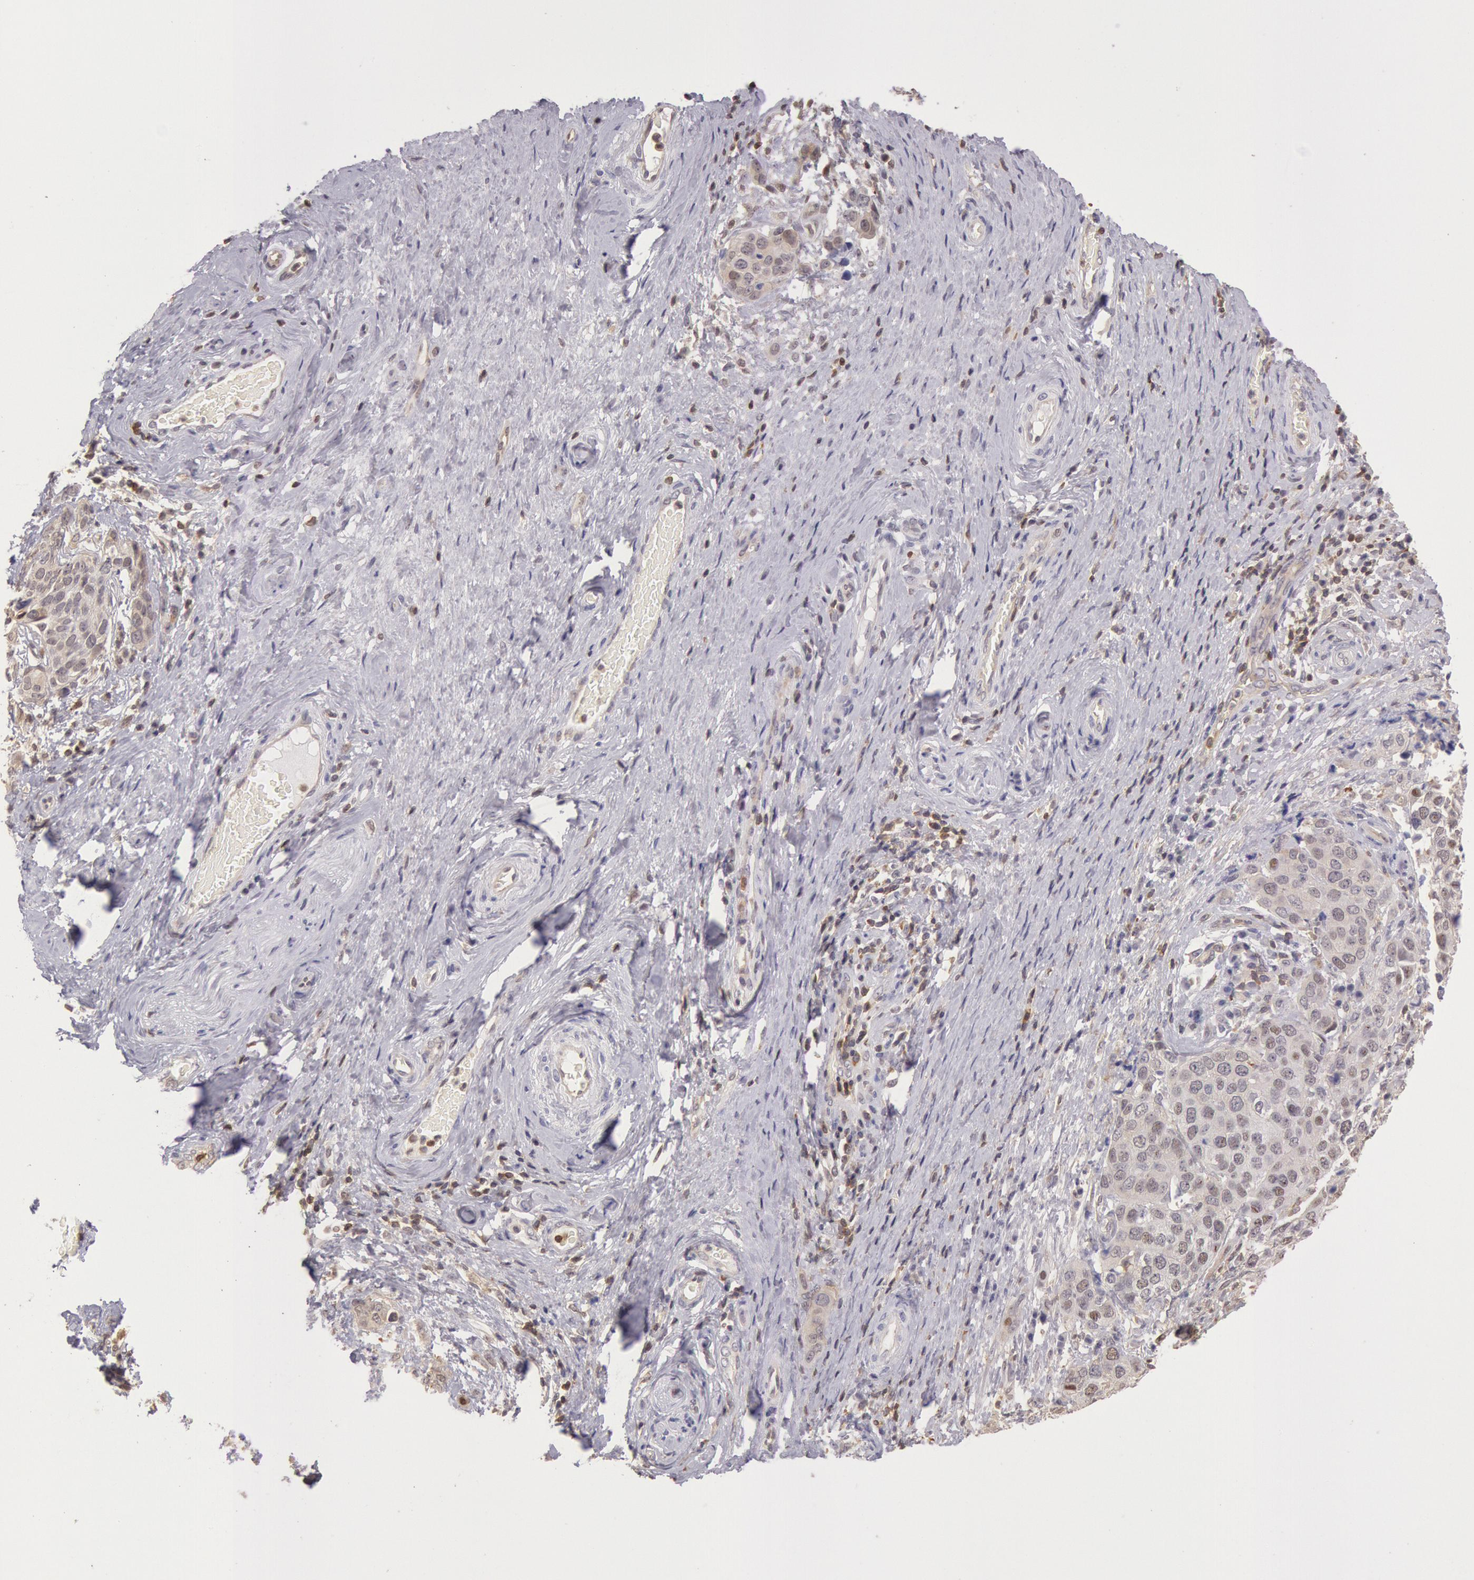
{"staining": {"intensity": "moderate", "quantity": "<25%", "location": "nuclear"}, "tissue": "cervical cancer", "cell_type": "Tumor cells", "image_type": "cancer", "snomed": [{"axis": "morphology", "description": "Squamous cell carcinoma, NOS"}, {"axis": "topography", "description": "Cervix"}], "caption": "A high-resolution image shows immunohistochemistry (IHC) staining of cervical cancer (squamous cell carcinoma), which displays moderate nuclear positivity in approximately <25% of tumor cells.", "gene": "HIF1A", "patient": {"sex": "female", "age": 54}}